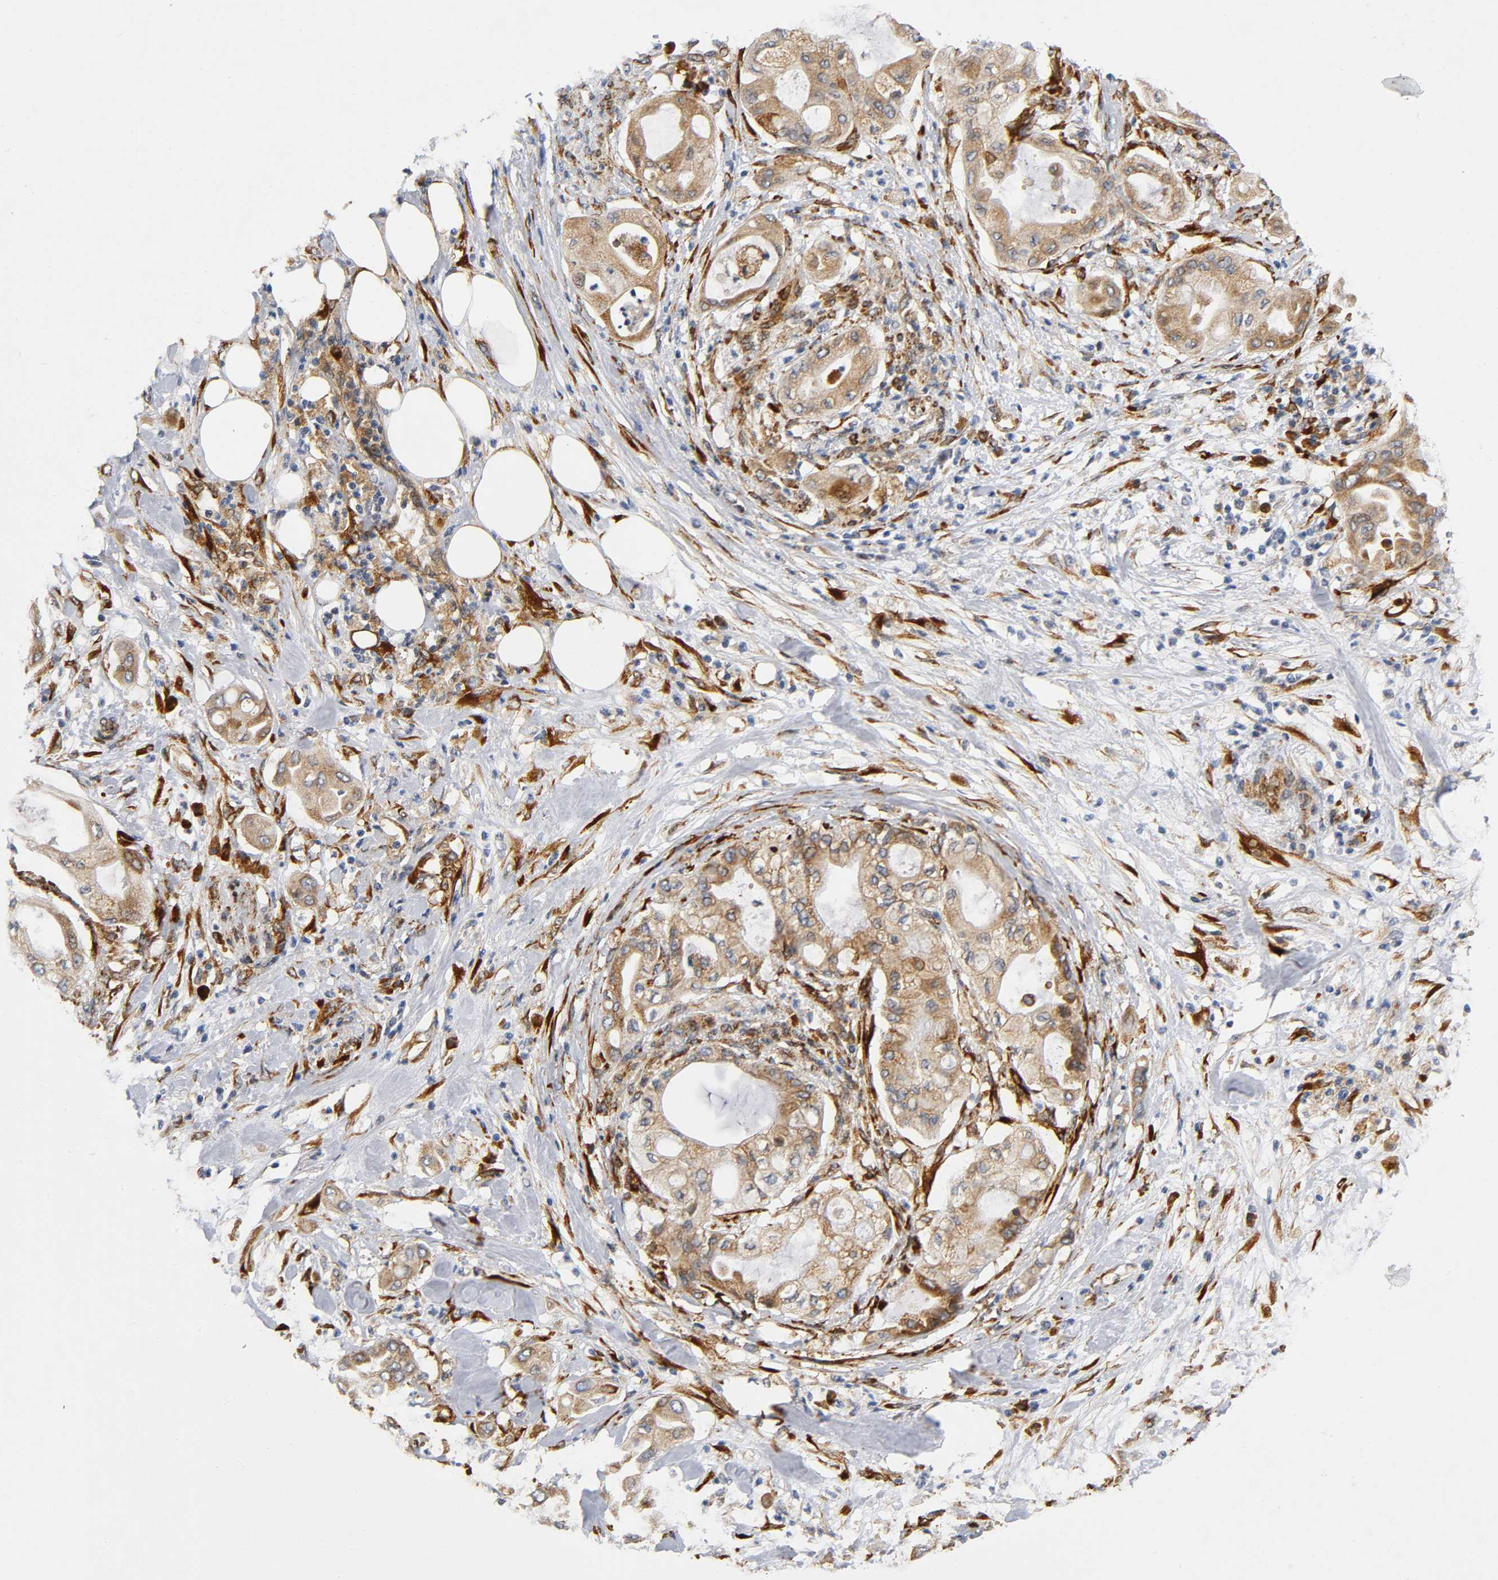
{"staining": {"intensity": "moderate", "quantity": ">75%", "location": "cytoplasmic/membranous"}, "tissue": "pancreatic cancer", "cell_type": "Tumor cells", "image_type": "cancer", "snomed": [{"axis": "morphology", "description": "Adenocarcinoma, NOS"}, {"axis": "morphology", "description": "Adenocarcinoma, metastatic, NOS"}, {"axis": "topography", "description": "Lymph node"}, {"axis": "topography", "description": "Pancreas"}, {"axis": "topography", "description": "Duodenum"}], "caption": "Moderate cytoplasmic/membranous protein staining is present in about >75% of tumor cells in pancreatic cancer.", "gene": "SOS2", "patient": {"sex": "female", "age": 64}}